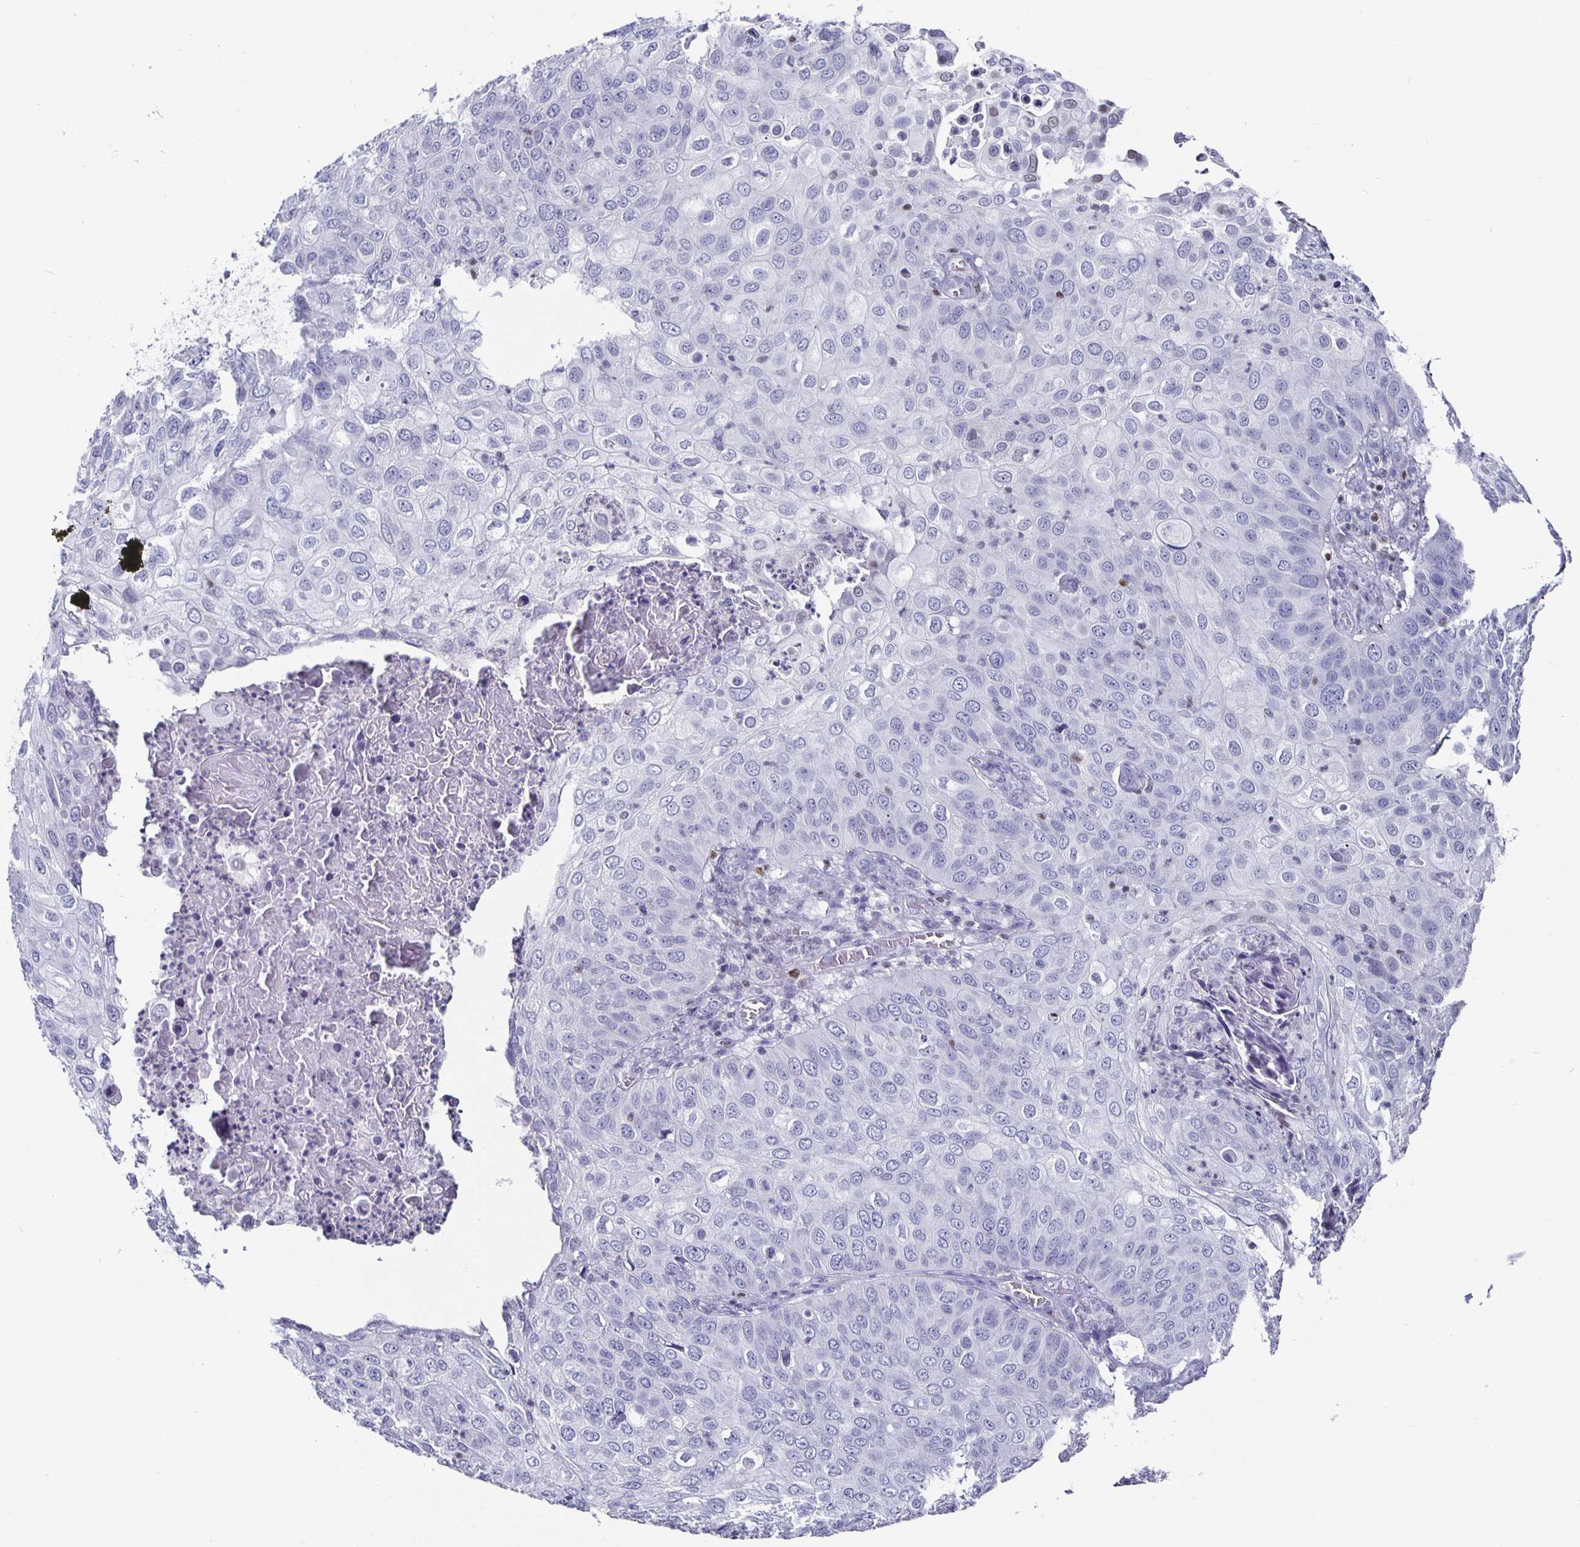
{"staining": {"intensity": "negative", "quantity": "none", "location": "none"}, "tissue": "skin cancer", "cell_type": "Tumor cells", "image_type": "cancer", "snomed": [{"axis": "morphology", "description": "Squamous cell carcinoma, NOS"}, {"axis": "topography", "description": "Skin"}], "caption": "High magnification brightfield microscopy of skin squamous cell carcinoma stained with DAB (brown) and counterstained with hematoxylin (blue): tumor cells show no significant staining. Brightfield microscopy of IHC stained with DAB (3,3'-diaminobenzidine) (brown) and hematoxylin (blue), captured at high magnification.", "gene": "RUNX2", "patient": {"sex": "male", "age": 87}}